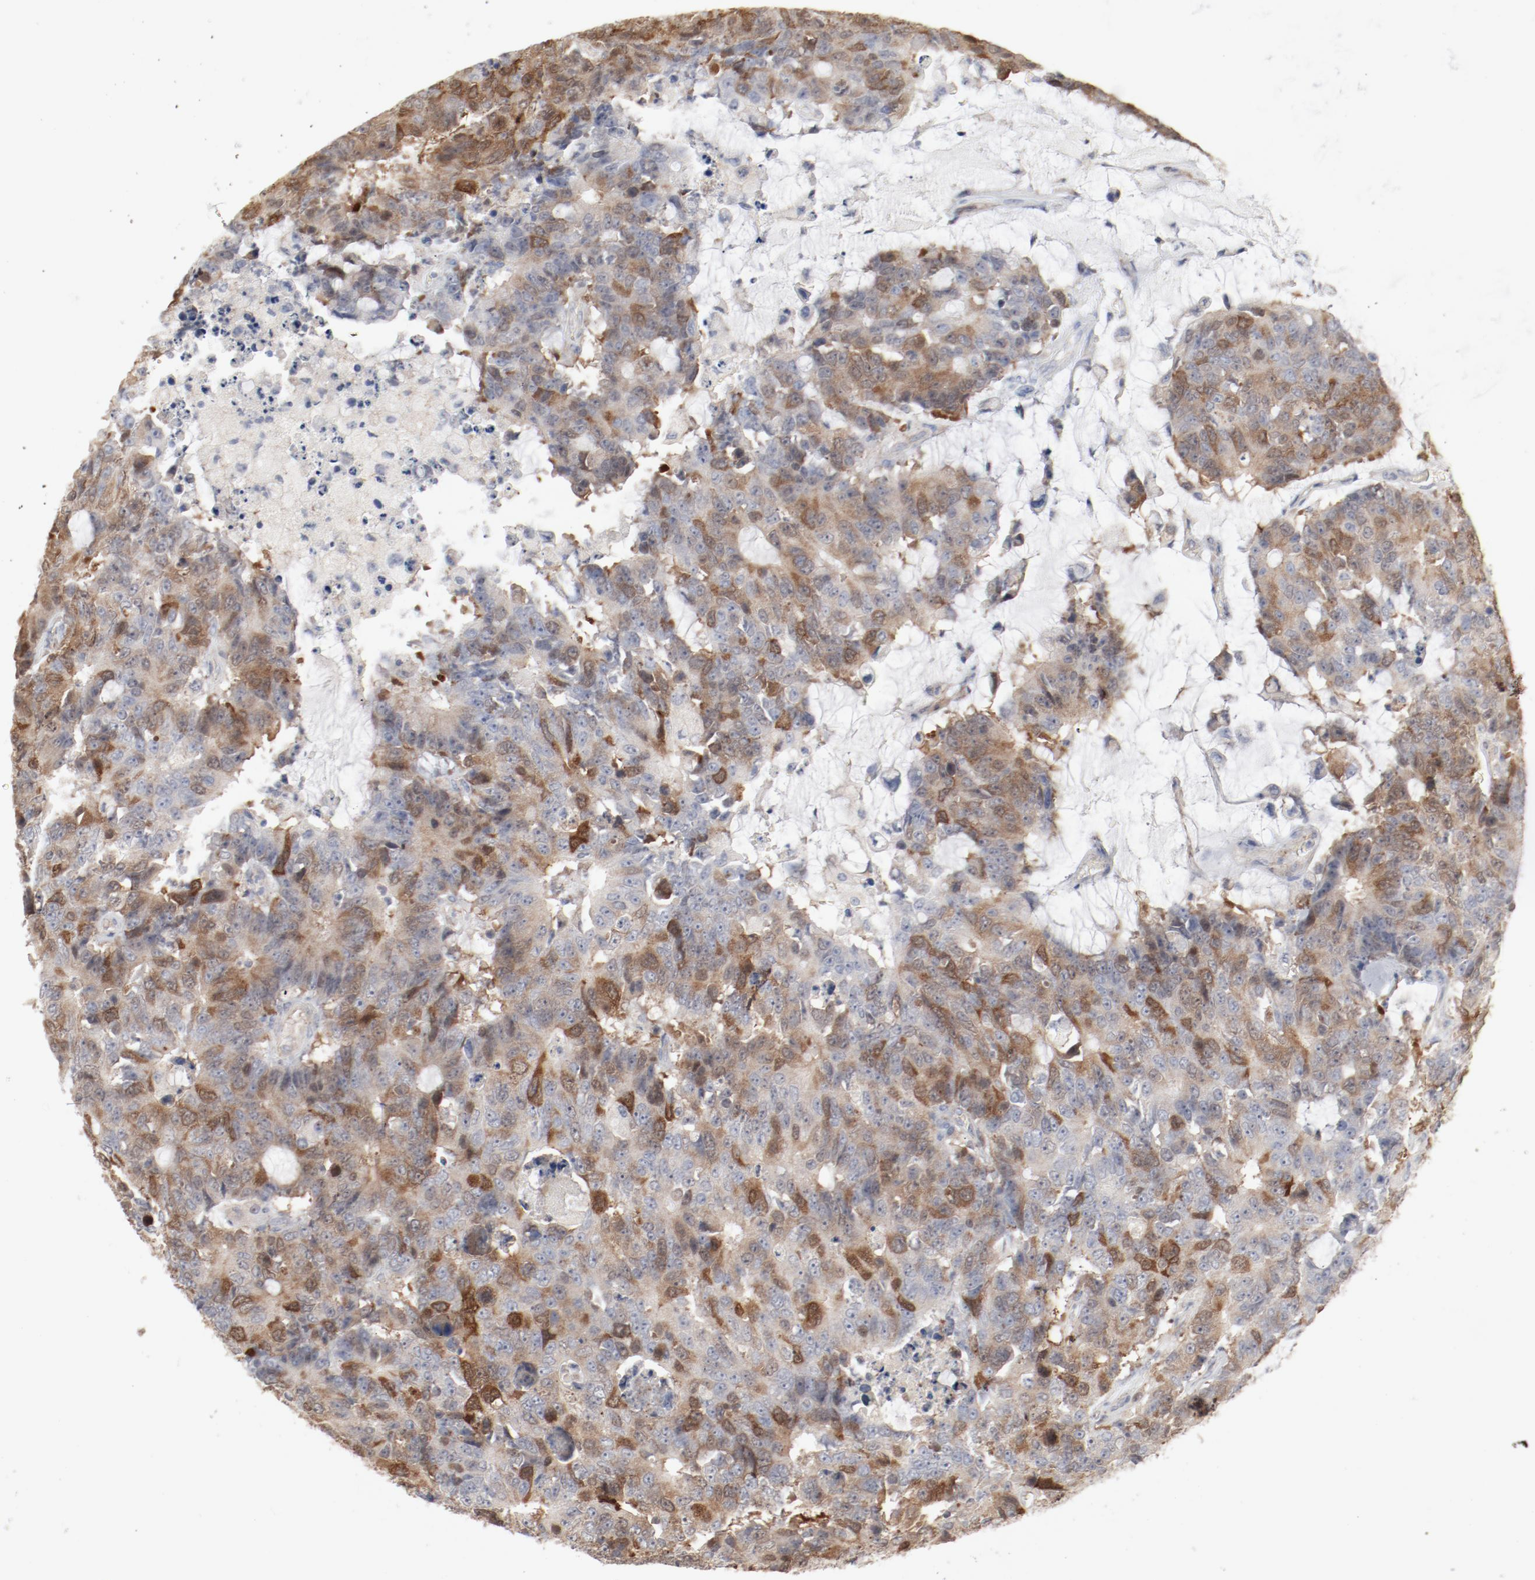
{"staining": {"intensity": "moderate", "quantity": ">75%", "location": "cytoplasmic/membranous"}, "tissue": "colorectal cancer", "cell_type": "Tumor cells", "image_type": "cancer", "snomed": [{"axis": "morphology", "description": "Adenocarcinoma, NOS"}, {"axis": "topography", "description": "Colon"}], "caption": "Protein expression analysis of human colorectal cancer reveals moderate cytoplasmic/membranous expression in approximately >75% of tumor cells.", "gene": "CDK1", "patient": {"sex": "female", "age": 86}}